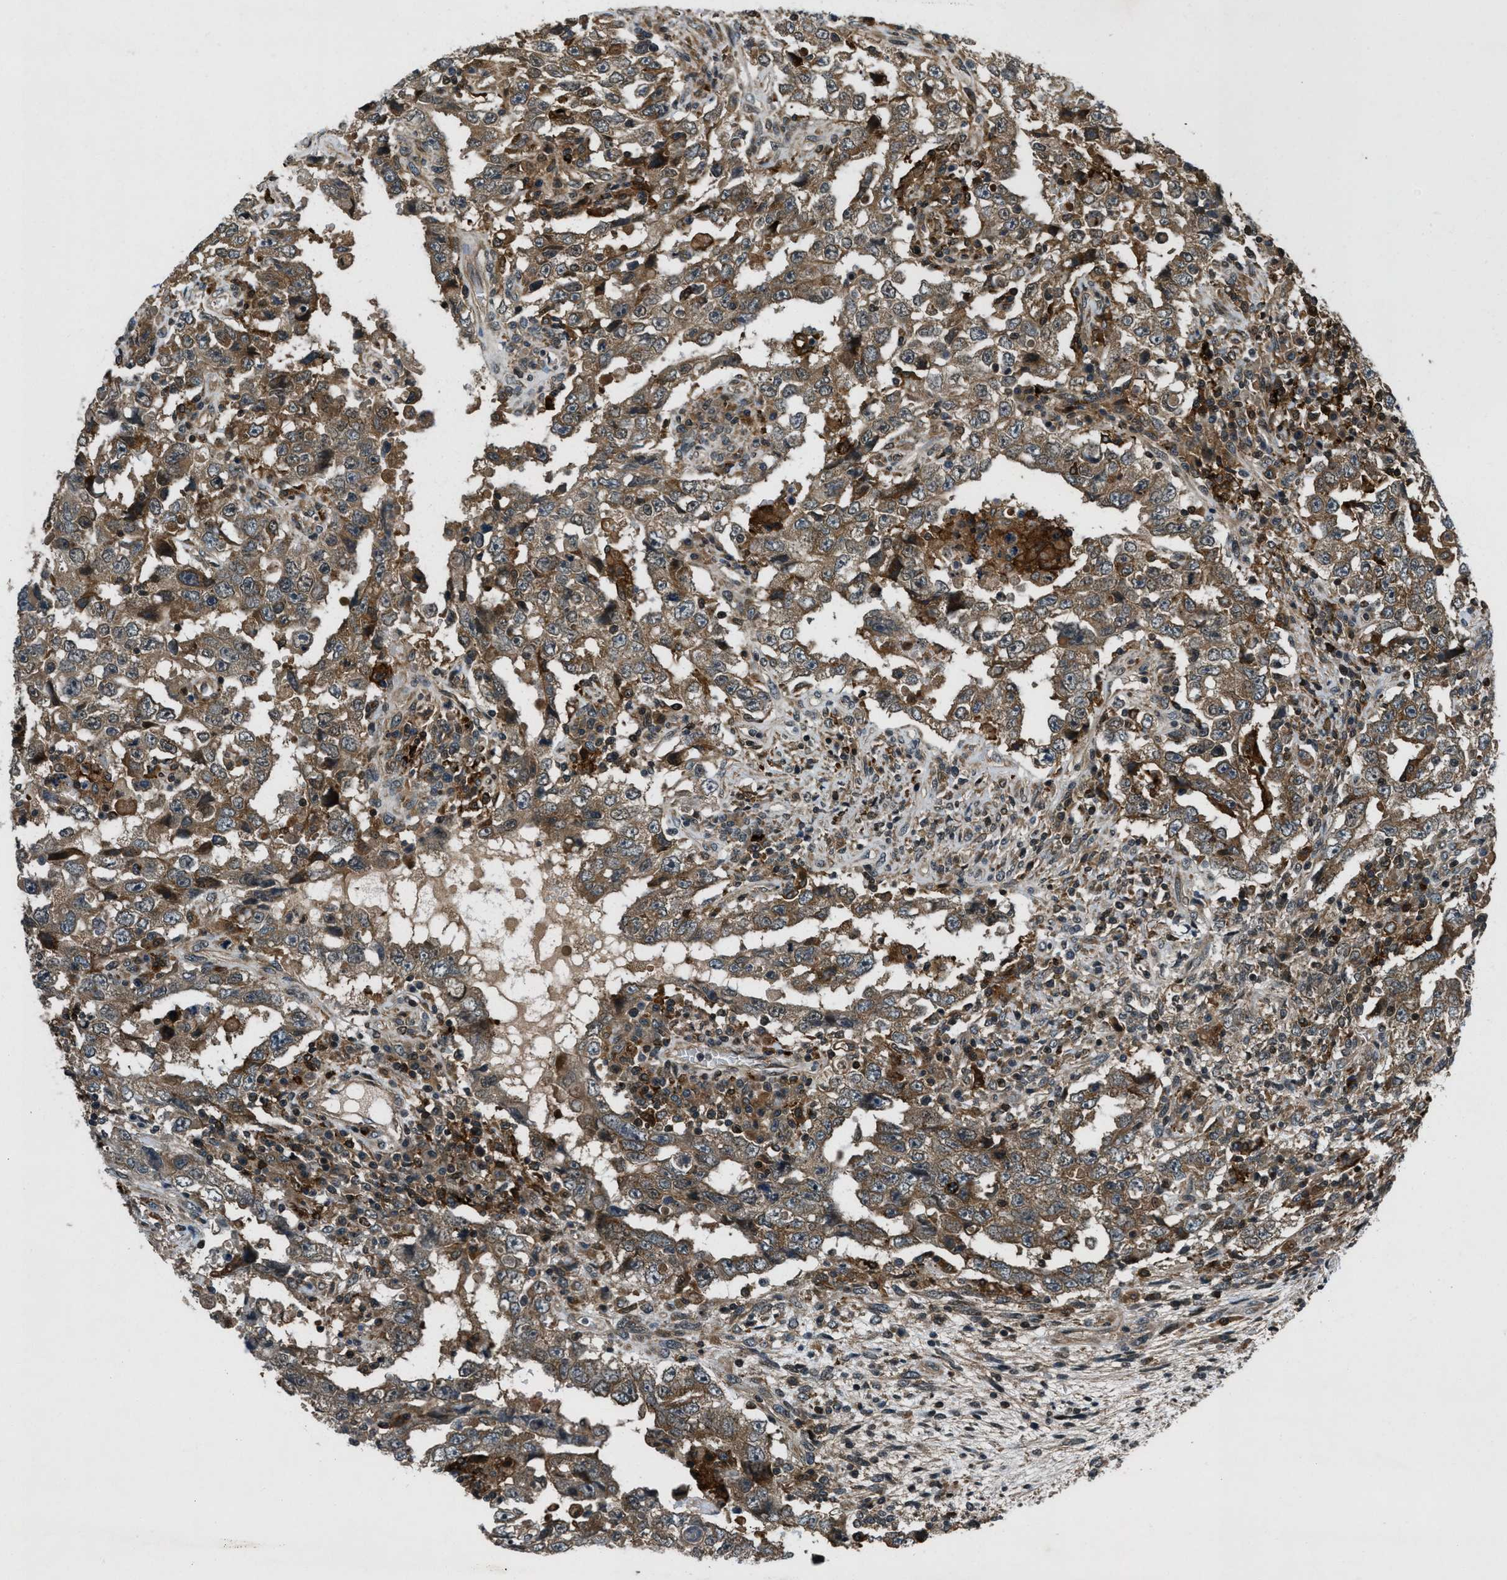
{"staining": {"intensity": "moderate", "quantity": ">75%", "location": "cytoplasmic/membranous"}, "tissue": "testis cancer", "cell_type": "Tumor cells", "image_type": "cancer", "snomed": [{"axis": "morphology", "description": "Carcinoma, Embryonal, NOS"}, {"axis": "topography", "description": "Testis"}], "caption": "High-magnification brightfield microscopy of testis embryonal carcinoma stained with DAB (3,3'-diaminobenzidine) (brown) and counterstained with hematoxylin (blue). tumor cells exhibit moderate cytoplasmic/membranous expression is appreciated in about>75% of cells.", "gene": "EPSTI1", "patient": {"sex": "male", "age": 26}}